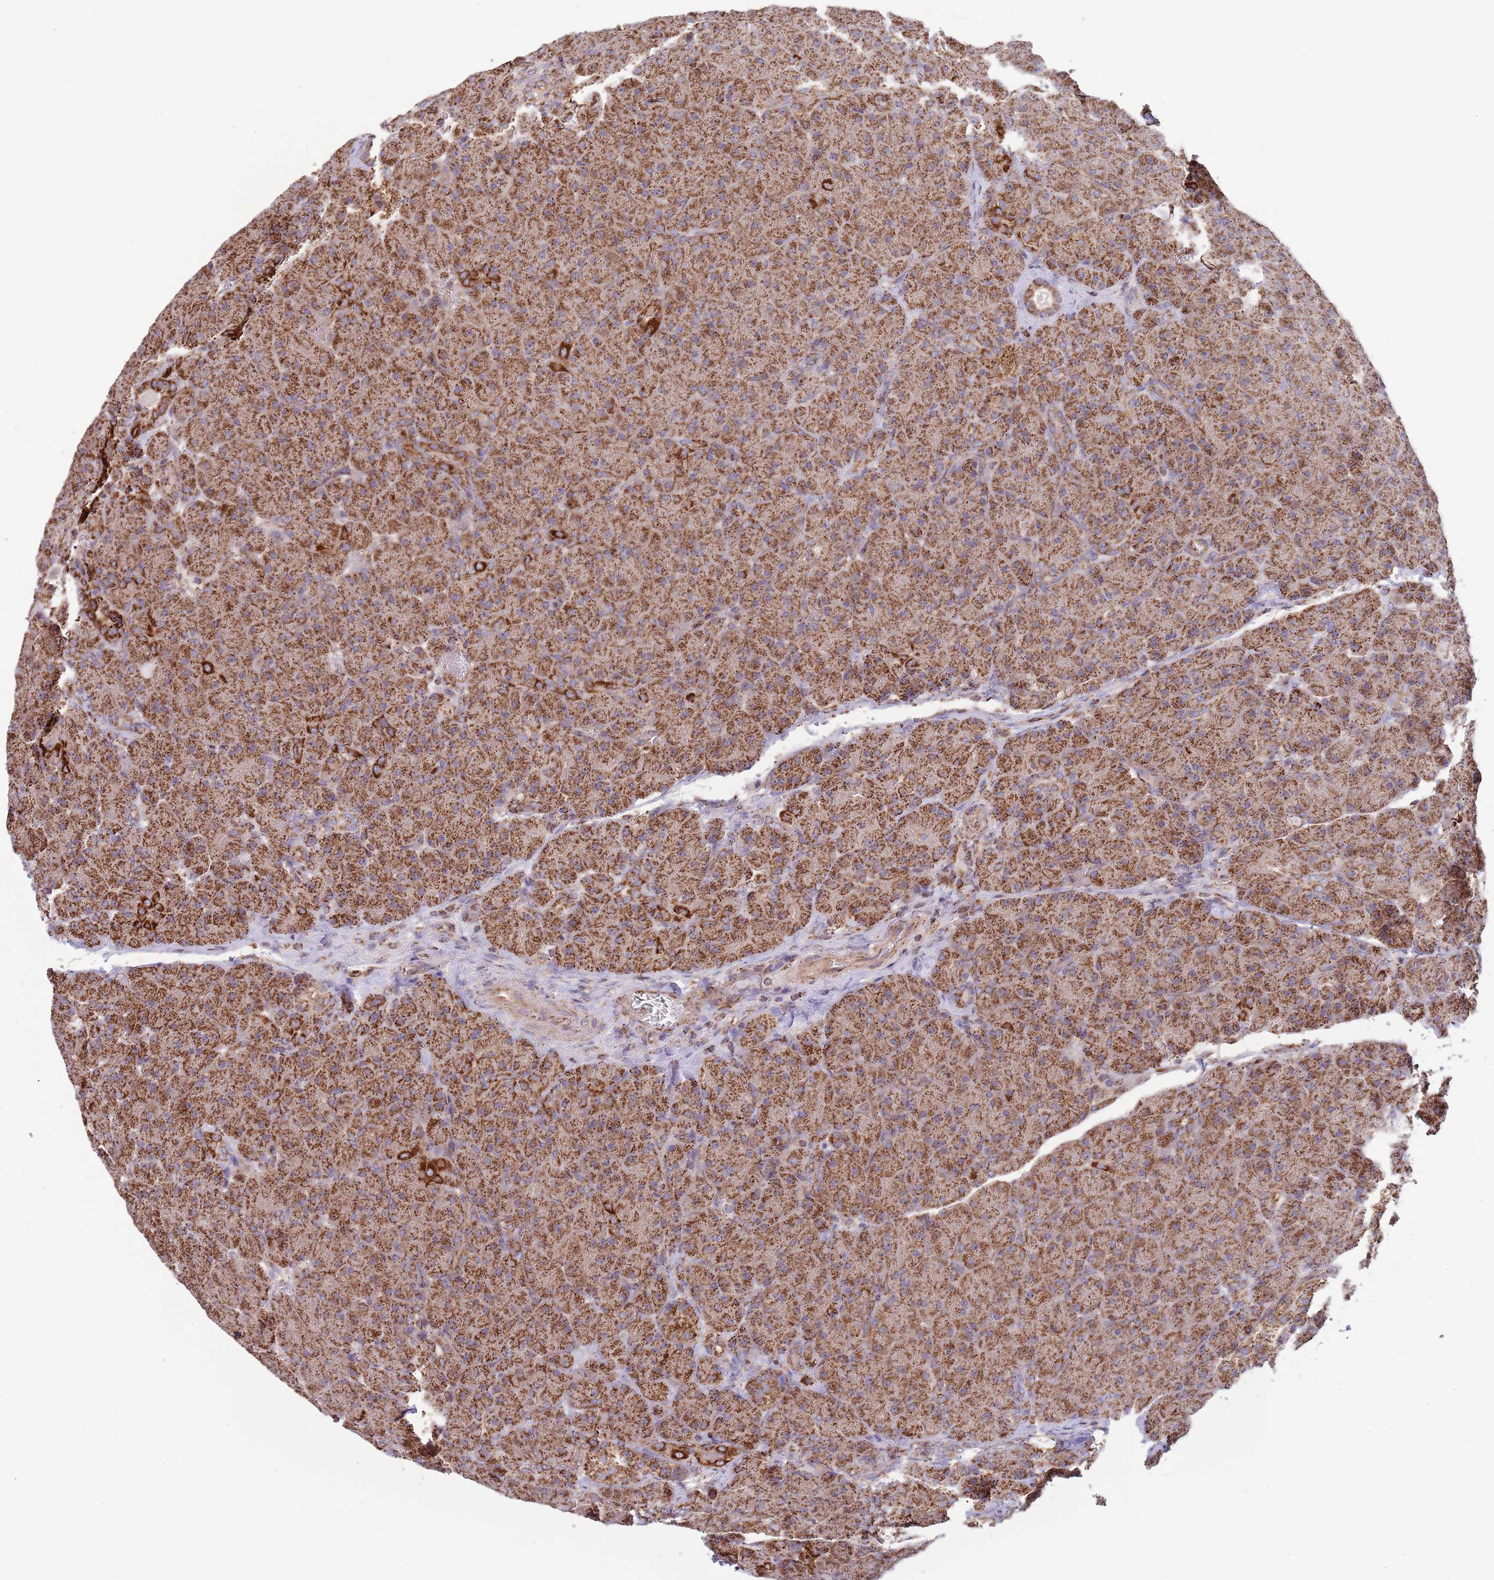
{"staining": {"intensity": "strong", "quantity": ">75%", "location": "cytoplasmic/membranous"}, "tissue": "pancreas", "cell_type": "Exocrine glandular cells", "image_type": "normal", "snomed": [{"axis": "morphology", "description": "Normal tissue, NOS"}, {"axis": "topography", "description": "Pancreas"}], "caption": "A photomicrograph showing strong cytoplasmic/membranous expression in about >75% of exocrine glandular cells in normal pancreas, as visualized by brown immunohistochemical staining.", "gene": "VPS16", "patient": {"sex": "male", "age": 66}}